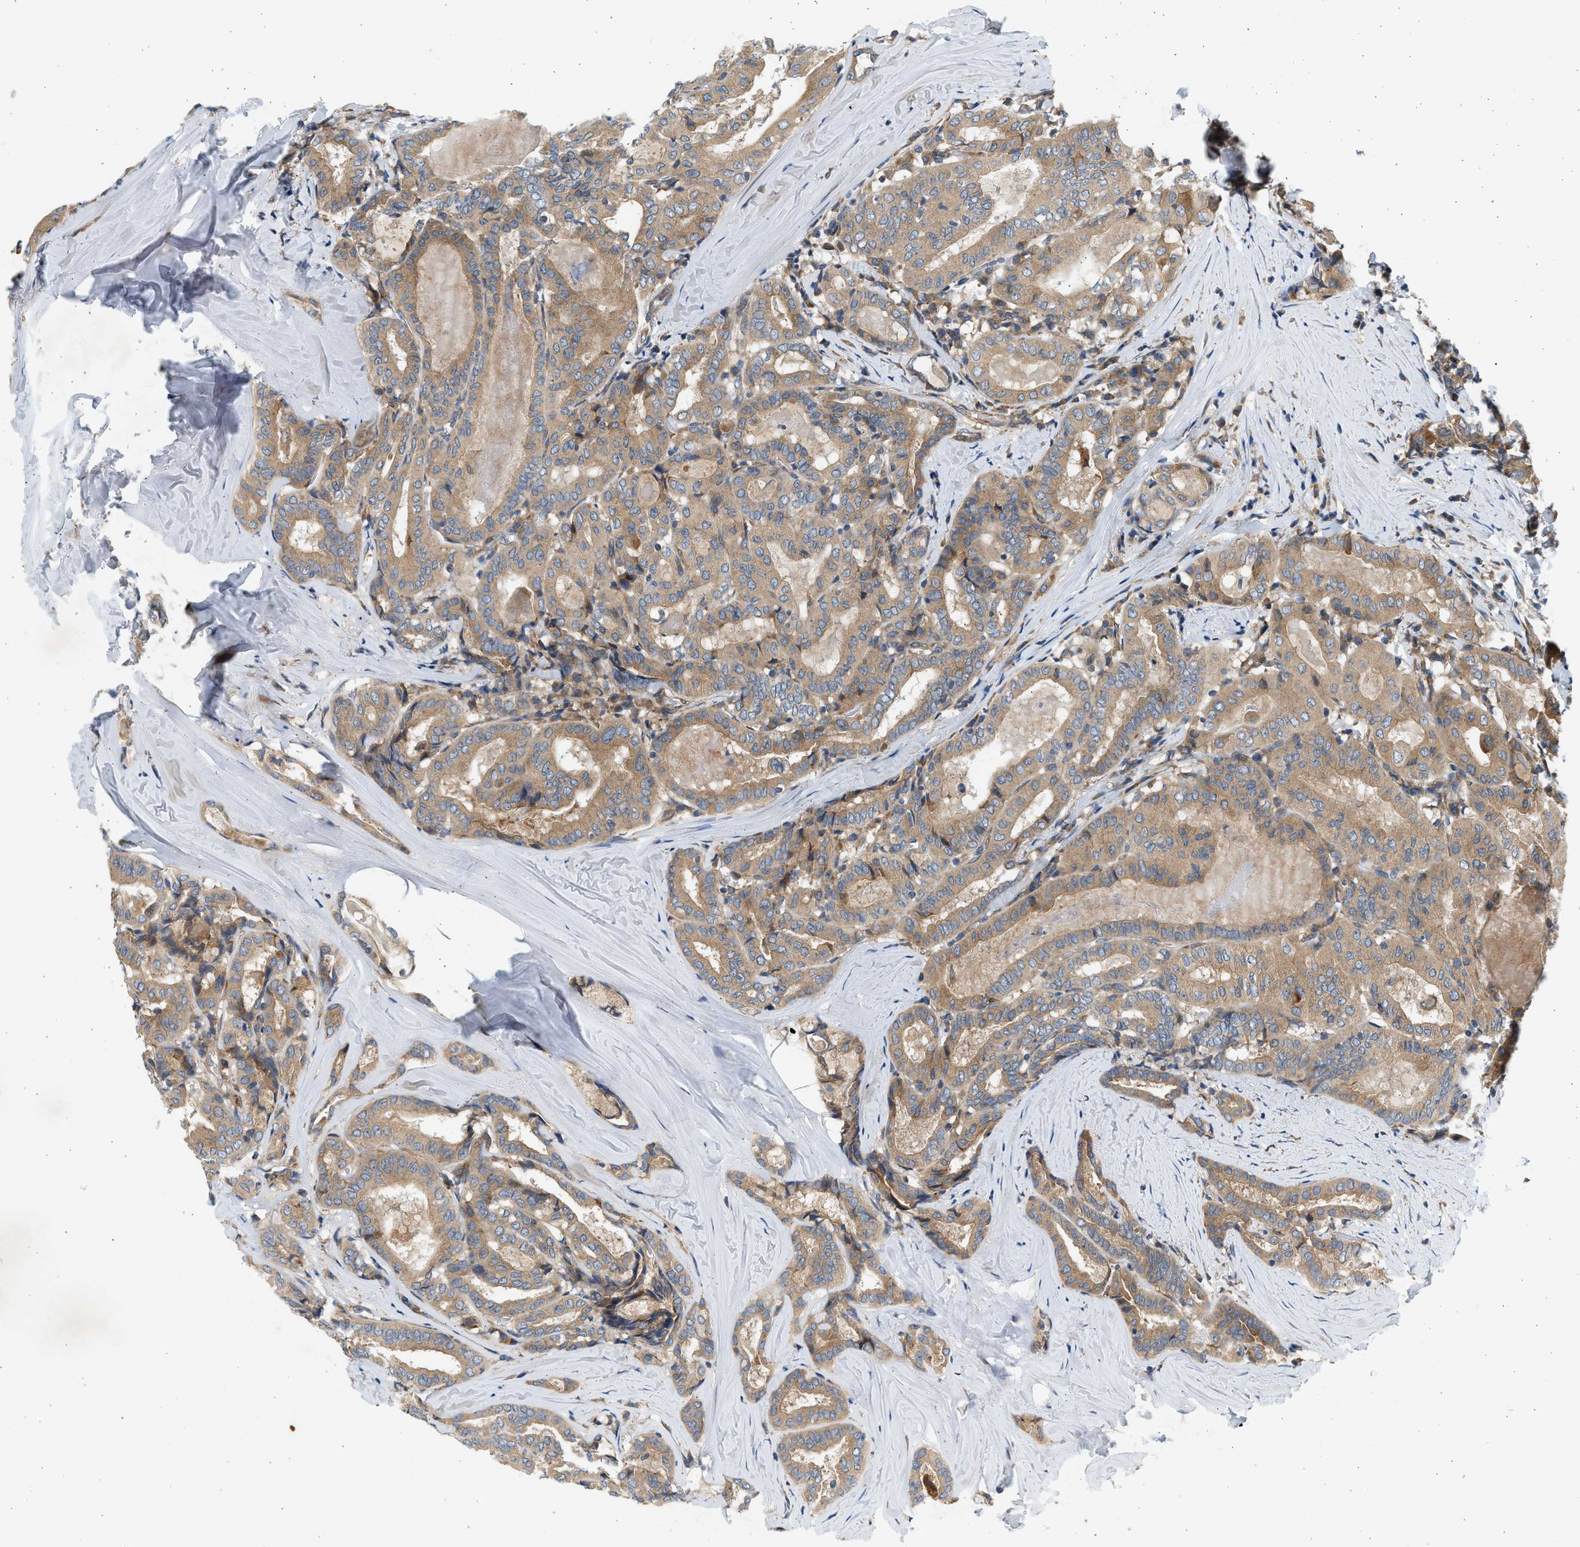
{"staining": {"intensity": "moderate", "quantity": ">75%", "location": "cytoplasmic/membranous"}, "tissue": "thyroid cancer", "cell_type": "Tumor cells", "image_type": "cancer", "snomed": [{"axis": "morphology", "description": "Papillary adenocarcinoma, NOS"}, {"axis": "topography", "description": "Thyroid gland"}], "caption": "High-power microscopy captured an immunohistochemistry image of thyroid cancer (papillary adenocarcinoma), revealing moderate cytoplasmic/membranous expression in about >75% of tumor cells.", "gene": "KDELR2", "patient": {"sex": "female", "age": 42}}